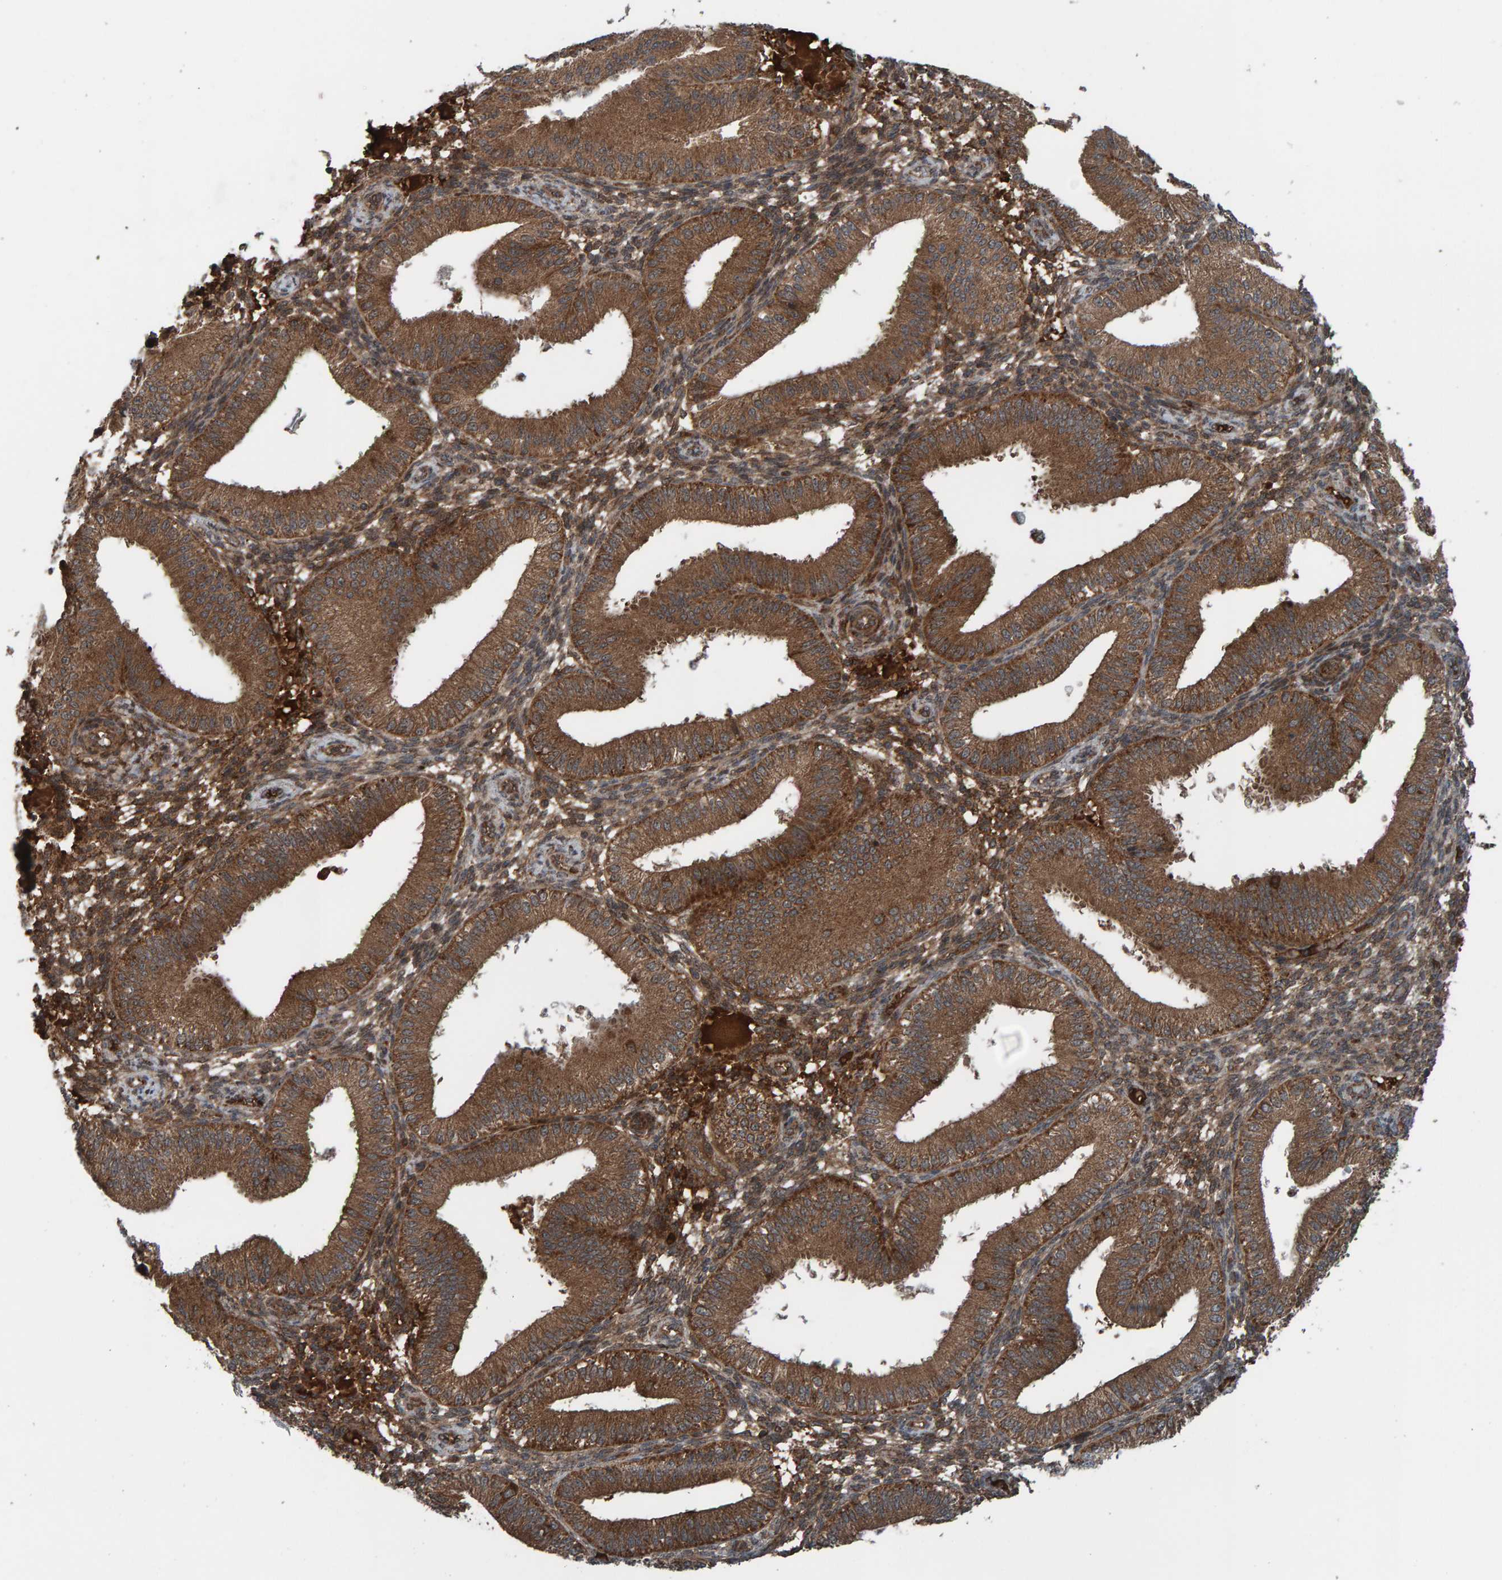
{"staining": {"intensity": "moderate", "quantity": ">75%", "location": "cytoplasmic/membranous"}, "tissue": "endometrium", "cell_type": "Cells in endometrial stroma", "image_type": "normal", "snomed": [{"axis": "morphology", "description": "Normal tissue, NOS"}, {"axis": "topography", "description": "Endometrium"}], "caption": "A histopathology image showing moderate cytoplasmic/membranous expression in approximately >75% of cells in endometrial stroma in benign endometrium, as visualized by brown immunohistochemical staining.", "gene": "CUEDC1", "patient": {"sex": "female", "age": 39}}